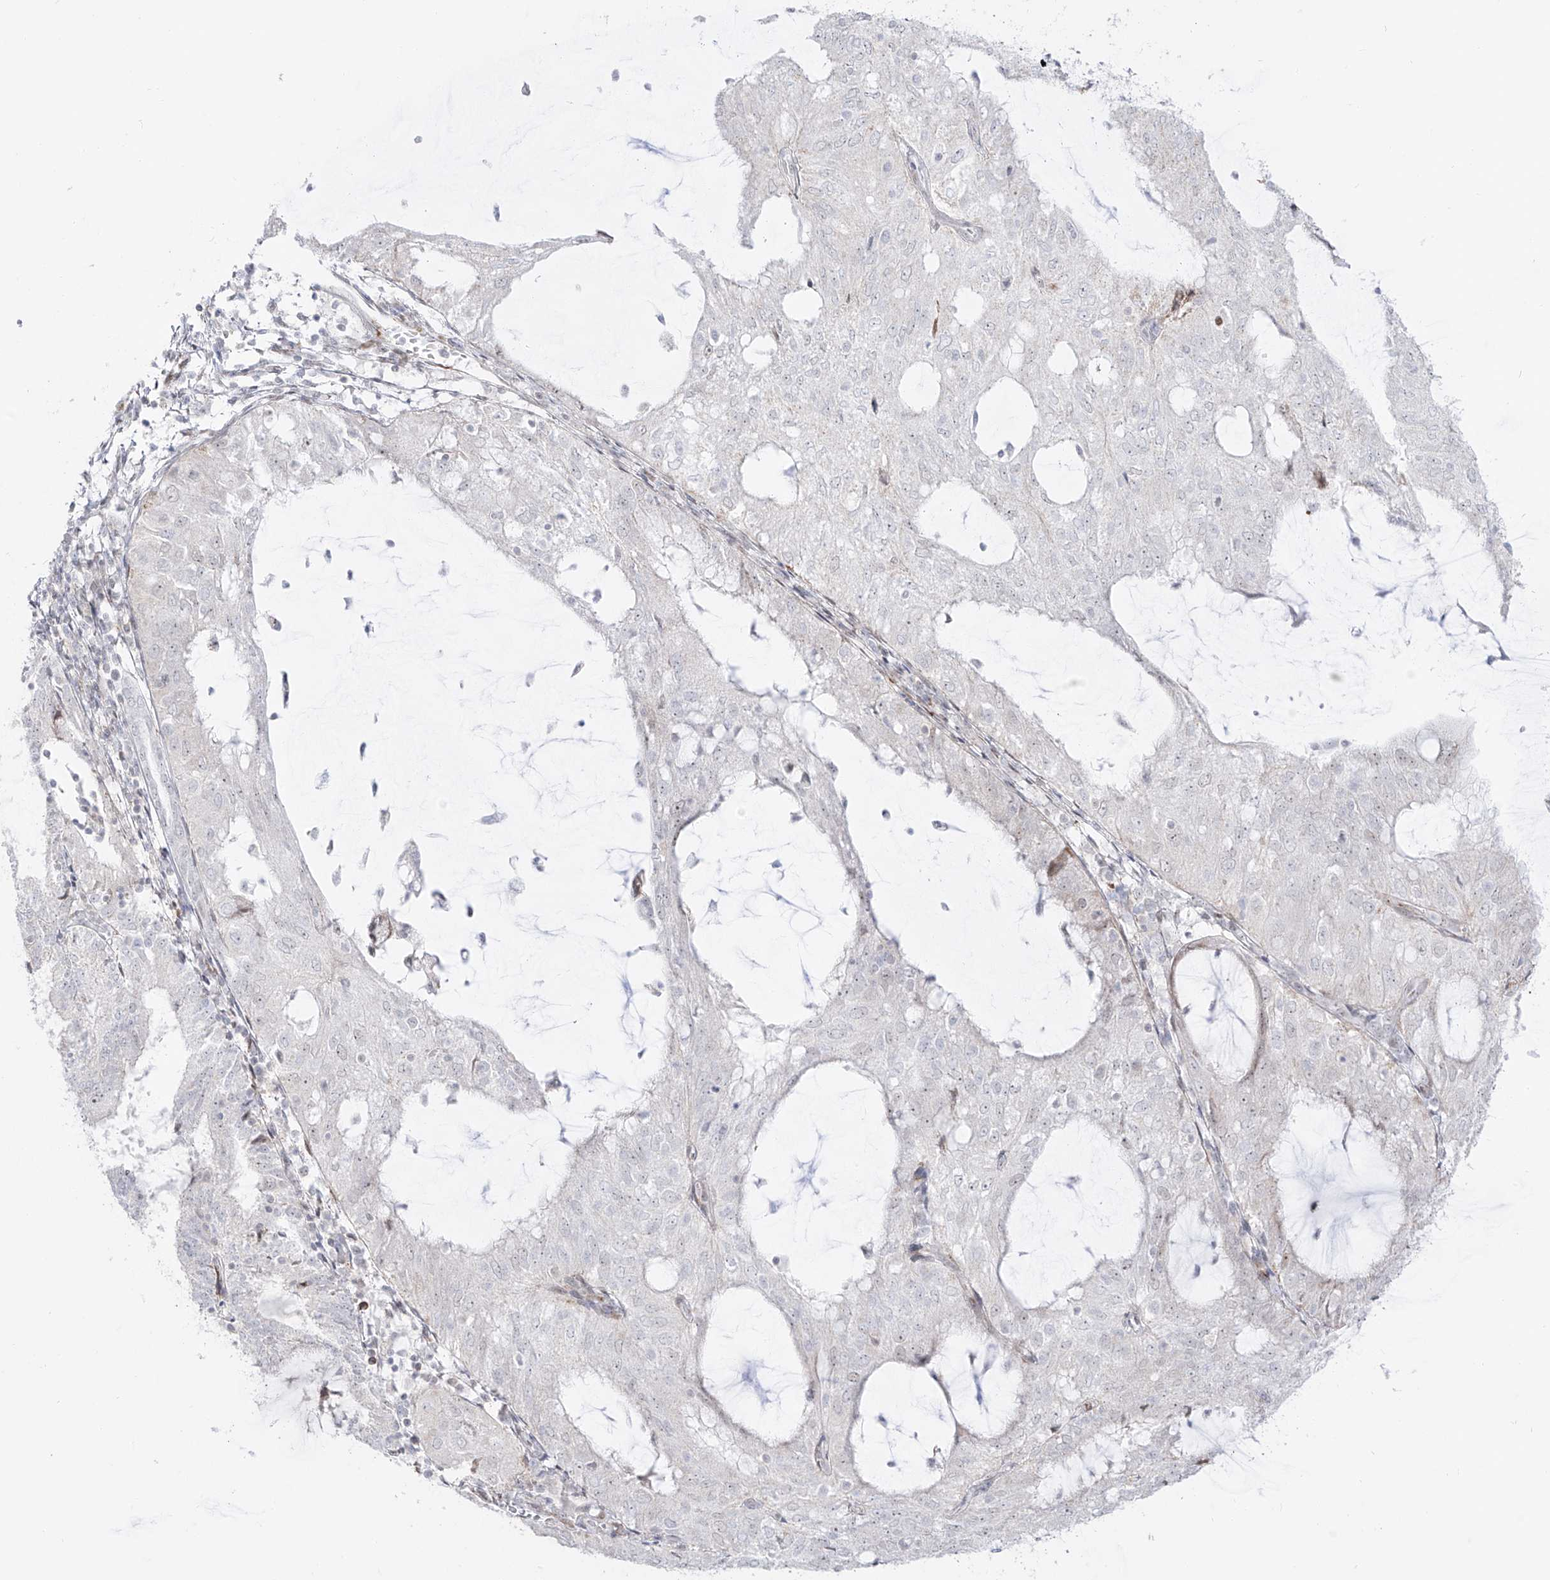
{"staining": {"intensity": "negative", "quantity": "none", "location": "none"}, "tissue": "endometrial cancer", "cell_type": "Tumor cells", "image_type": "cancer", "snomed": [{"axis": "morphology", "description": "Adenocarcinoma, NOS"}, {"axis": "topography", "description": "Endometrium"}], "caption": "The micrograph reveals no staining of tumor cells in endometrial cancer (adenocarcinoma). The staining was performed using DAB (3,3'-diaminobenzidine) to visualize the protein expression in brown, while the nuclei were stained in blue with hematoxylin (Magnification: 20x).", "gene": "ZNF180", "patient": {"sex": "female", "age": 81}}